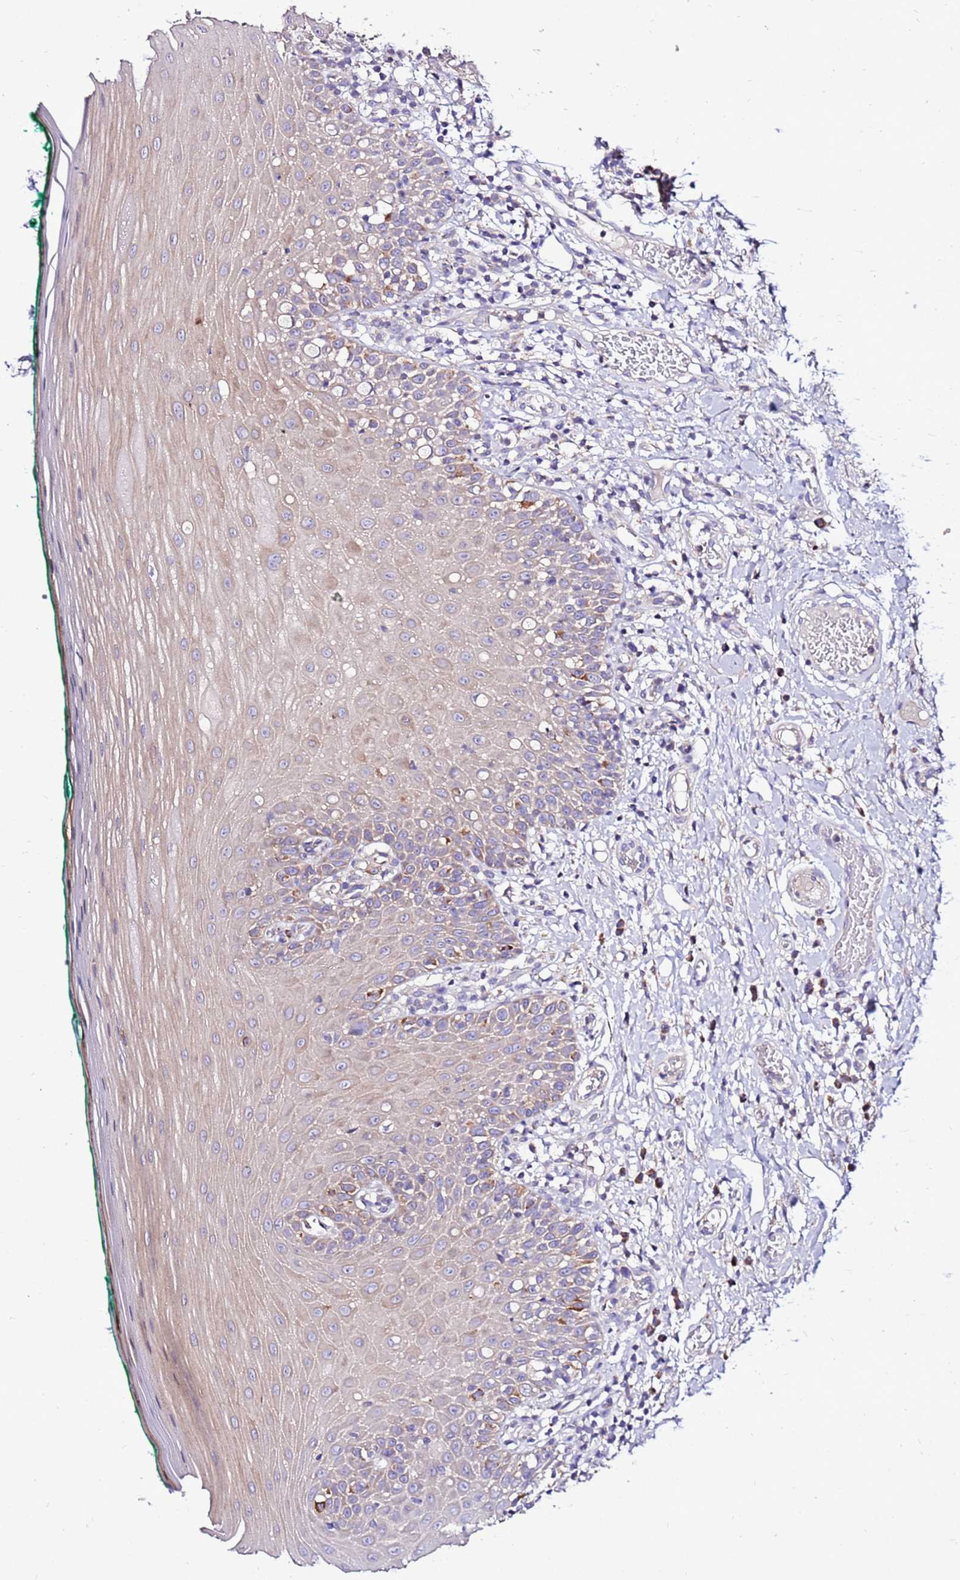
{"staining": {"intensity": "weak", "quantity": "25%-75%", "location": "cytoplasmic/membranous"}, "tissue": "oral mucosa", "cell_type": "Squamous epithelial cells", "image_type": "normal", "snomed": [{"axis": "morphology", "description": "Normal tissue, NOS"}, {"axis": "topography", "description": "Oral tissue"}], "caption": "Immunohistochemistry micrograph of unremarkable oral mucosa: human oral mucosa stained using immunohistochemistry (IHC) displays low levels of weak protein expression localized specifically in the cytoplasmic/membranous of squamous epithelial cells, appearing as a cytoplasmic/membranous brown color.", "gene": "TMEM106C", "patient": {"sex": "female", "age": 83}}